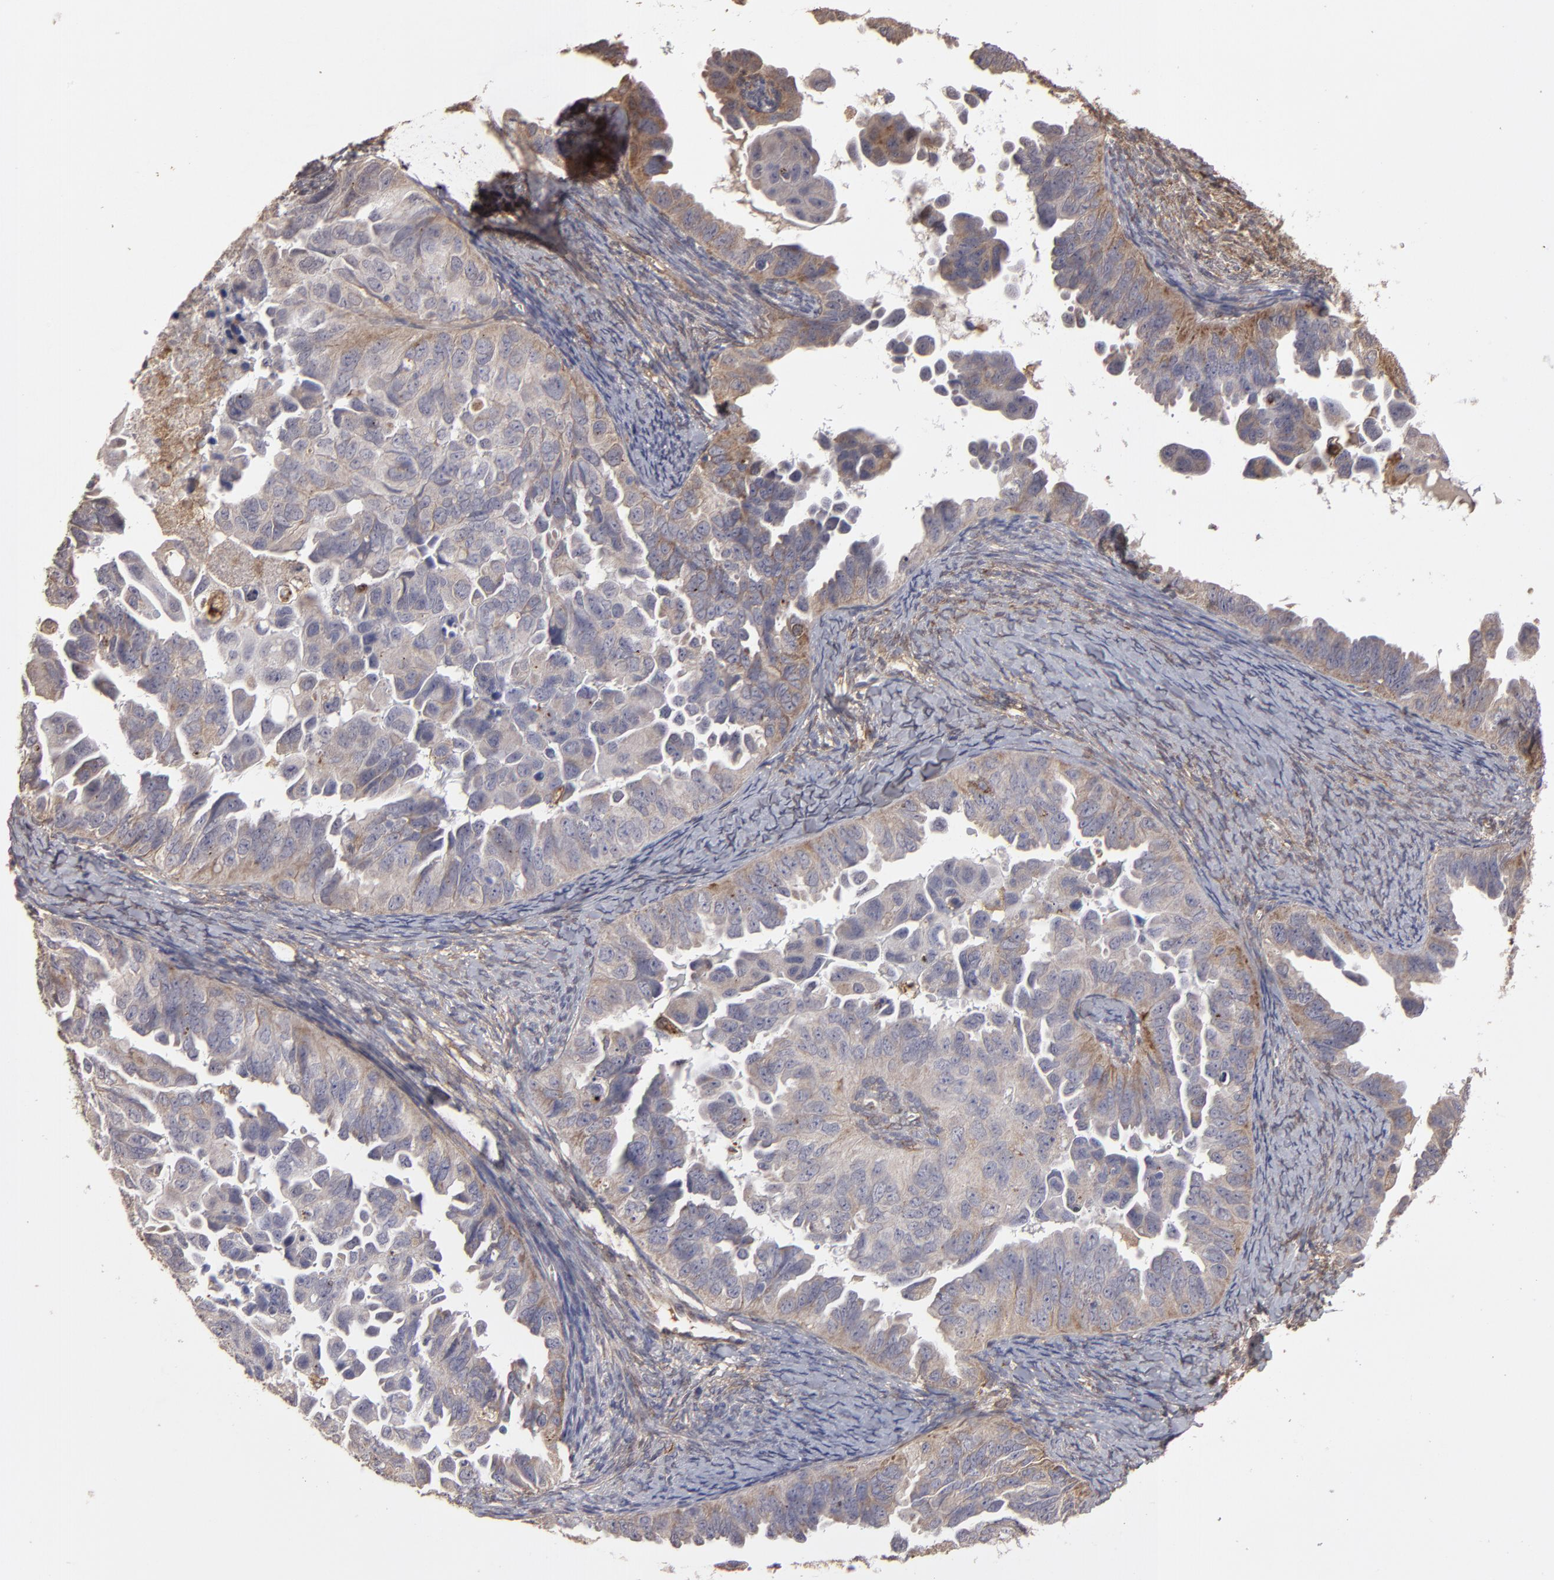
{"staining": {"intensity": "moderate", "quantity": "25%-75%", "location": "cytoplasmic/membranous"}, "tissue": "ovarian cancer", "cell_type": "Tumor cells", "image_type": "cancer", "snomed": [{"axis": "morphology", "description": "Cystadenocarcinoma, serous, NOS"}, {"axis": "topography", "description": "Ovary"}], "caption": "Immunohistochemistry micrograph of neoplastic tissue: ovarian cancer stained using immunohistochemistry exhibits medium levels of moderate protein expression localized specifically in the cytoplasmic/membranous of tumor cells, appearing as a cytoplasmic/membranous brown color.", "gene": "ITGB5", "patient": {"sex": "female", "age": 82}}